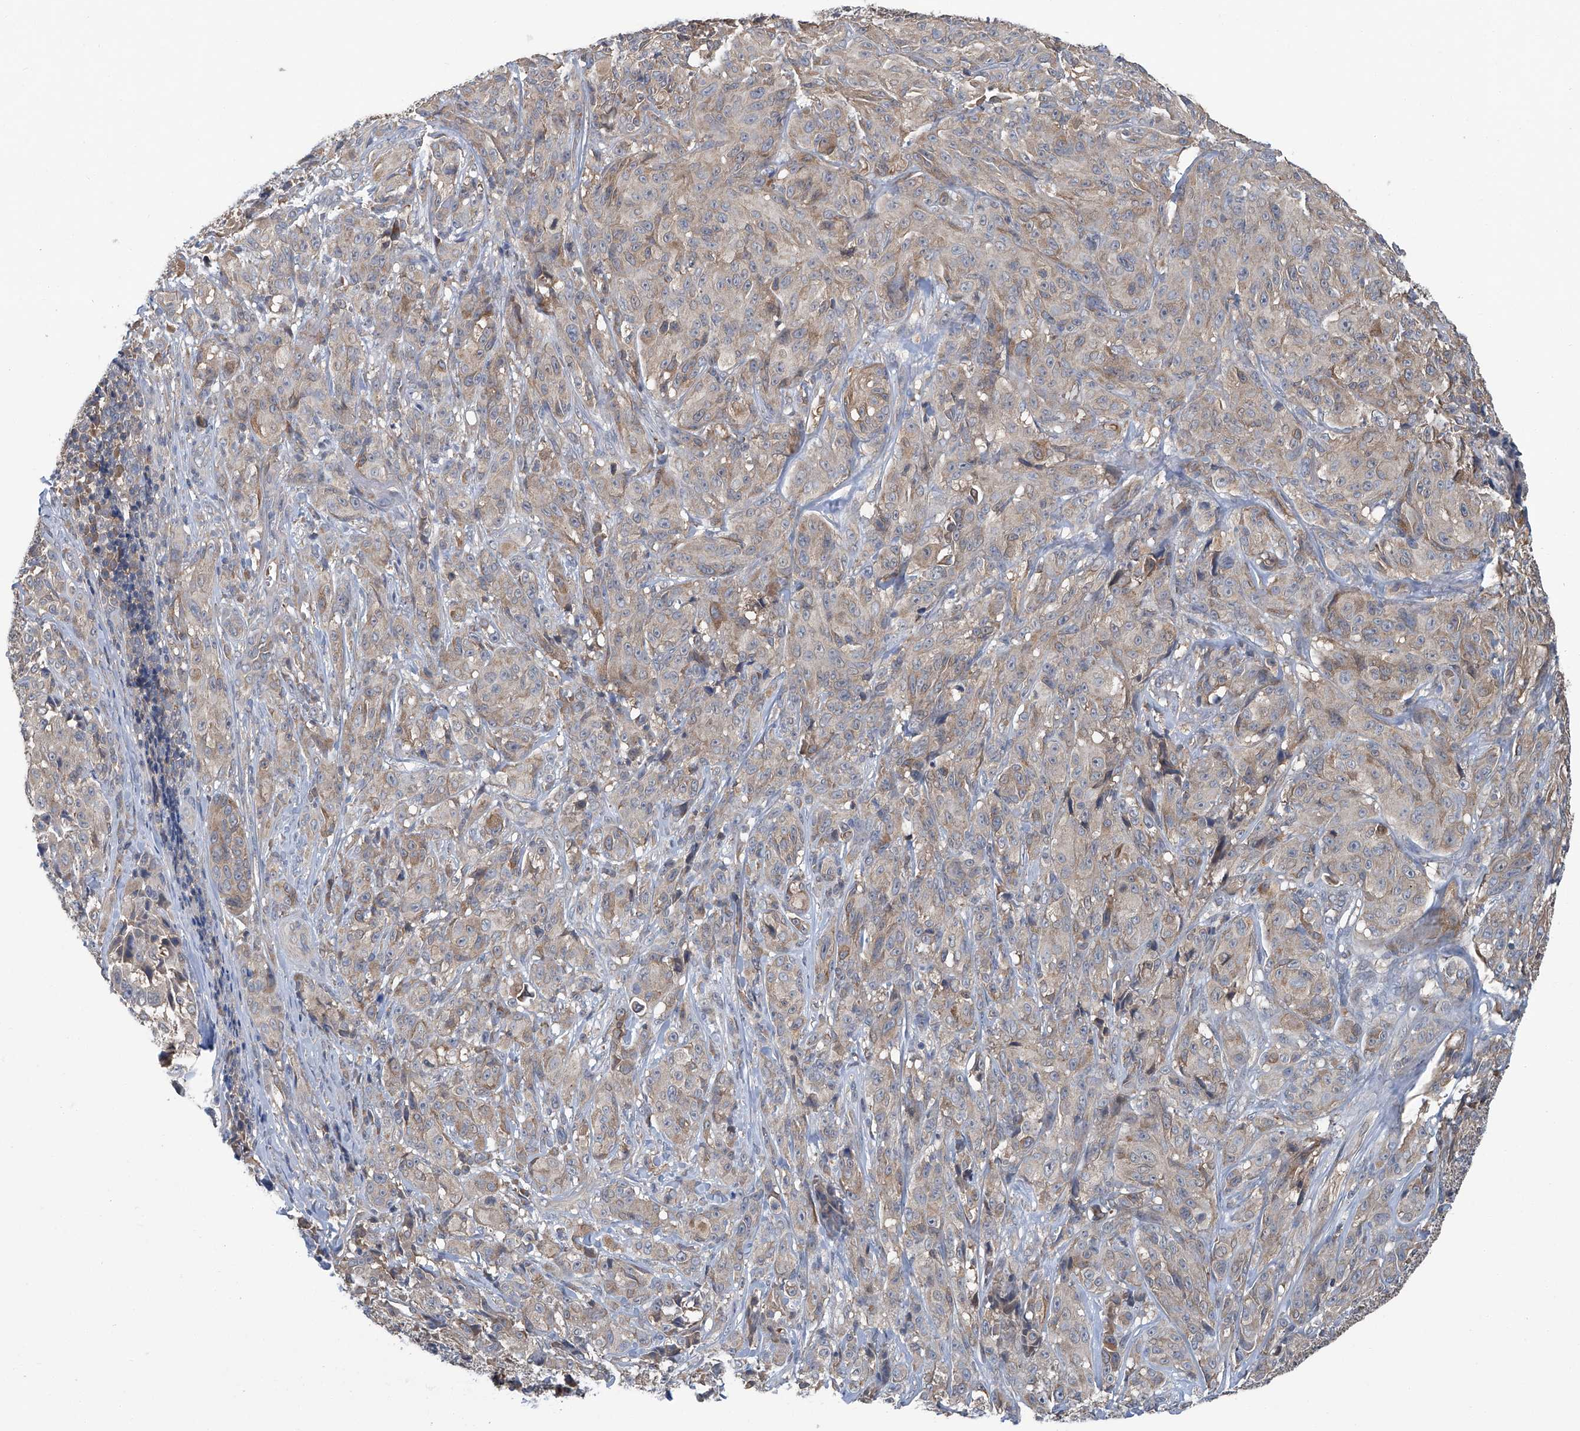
{"staining": {"intensity": "moderate", "quantity": "25%-75%", "location": "cytoplasmic/membranous"}, "tissue": "melanoma", "cell_type": "Tumor cells", "image_type": "cancer", "snomed": [{"axis": "morphology", "description": "Malignant melanoma, NOS"}, {"axis": "topography", "description": "Skin"}], "caption": "IHC (DAB (3,3'-diaminobenzidine)) staining of malignant melanoma reveals moderate cytoplasmic/membranous protein staining in approximately 25%-75% of tumor cells. Using DAB (3,3'-diaminobenzidine) (brown) and hematoxylin (blue) stains, captured at high magnification using brightfield microscopy.", "gene": "ANKRD34A", "patient": {"sex": "male", "age": 73}}